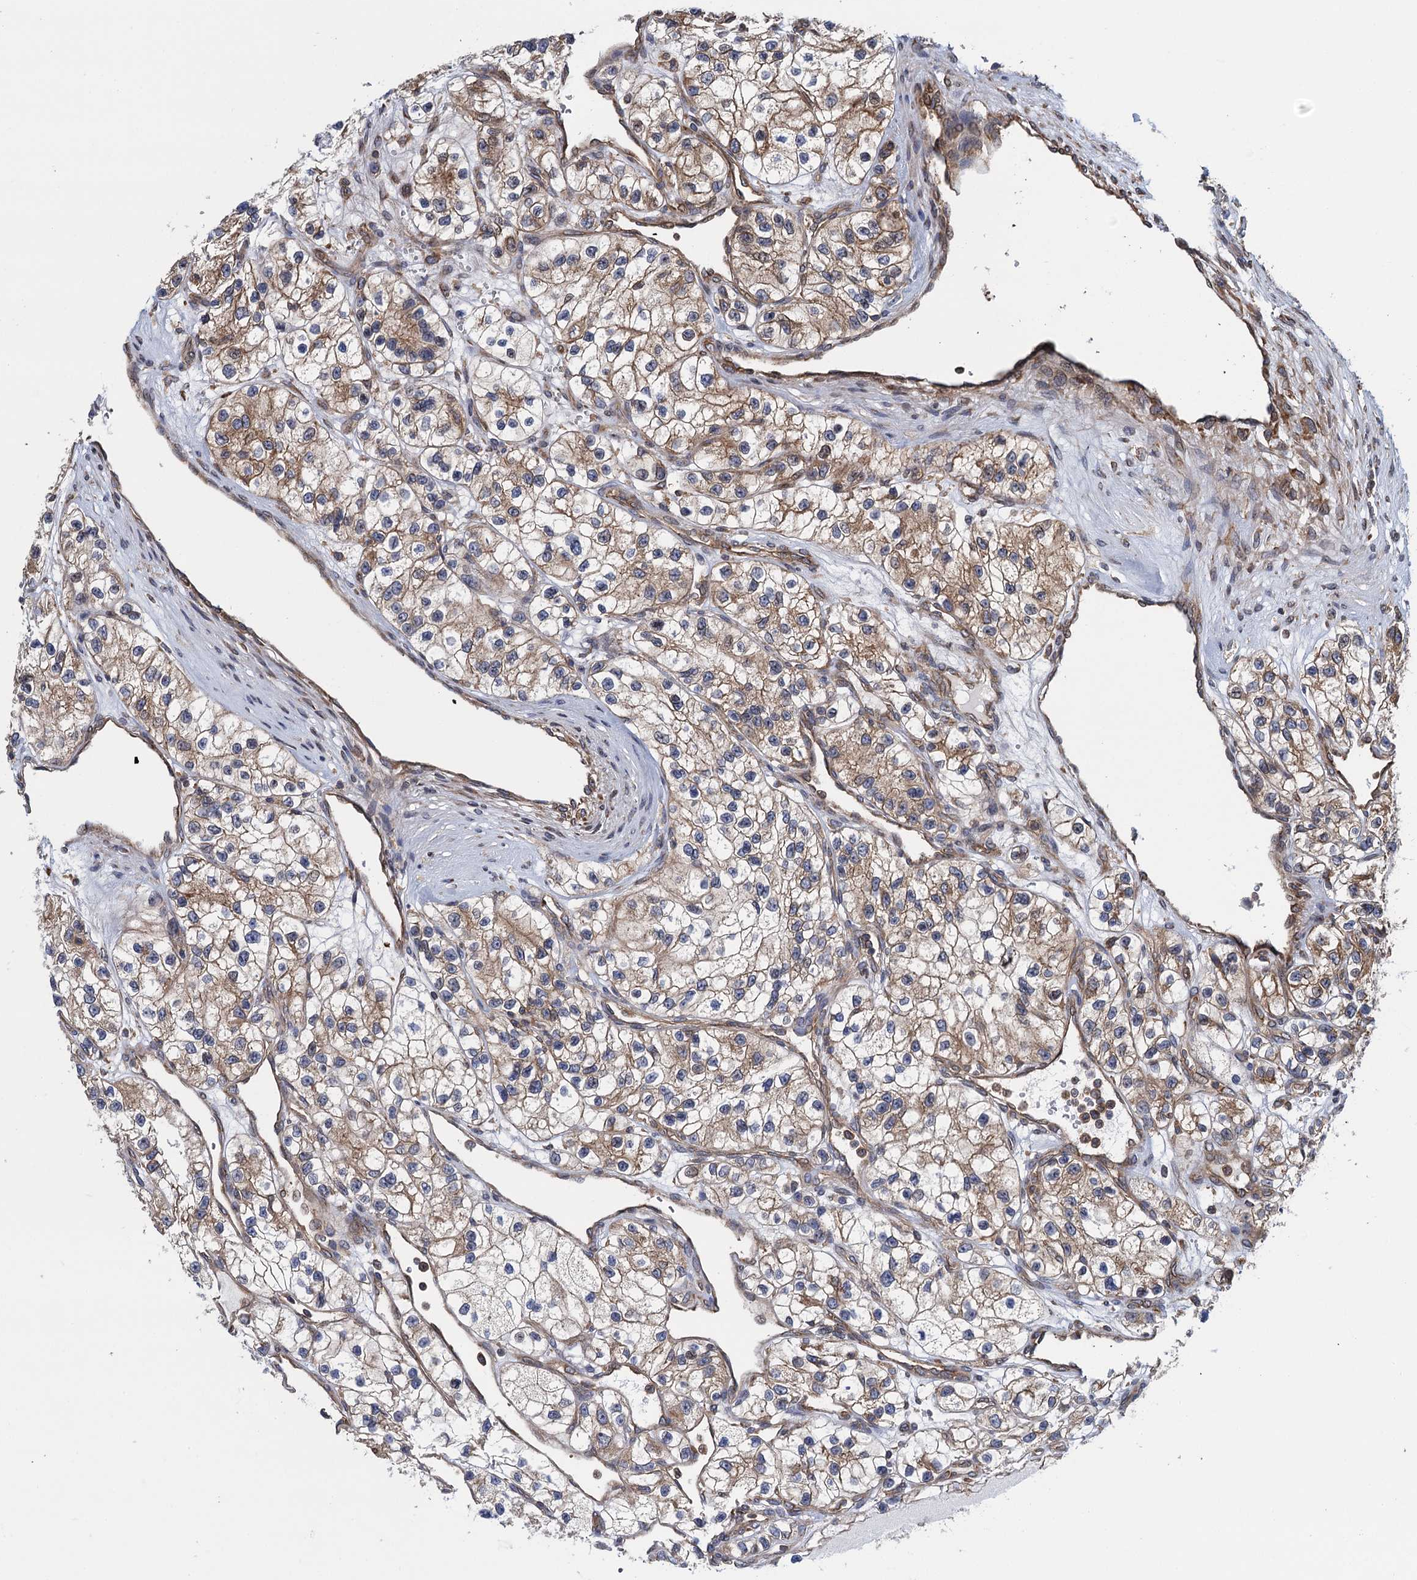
{"staining": {"intensity": "moderate", "quantity": "<25%", "location": "cytoplasmic/membranous"}, "tissue": "renal cancer", "cell_type": "Tumor cells", "image_type": "cancer", "snomed": [{"axis": "morphology", "description": "Adenocarcinoma, NOS"}, {"axis": "topography", "description": "Kidney"}], "caption": "Approximately <25% of tumor cells in human renal cancer demonstrate moderate cytoplasmic/membranous protein expression as visualized by brown immunohistochemical staining.", "gene": "MDM1", "patient": {"sex": "female", "age": 57}}